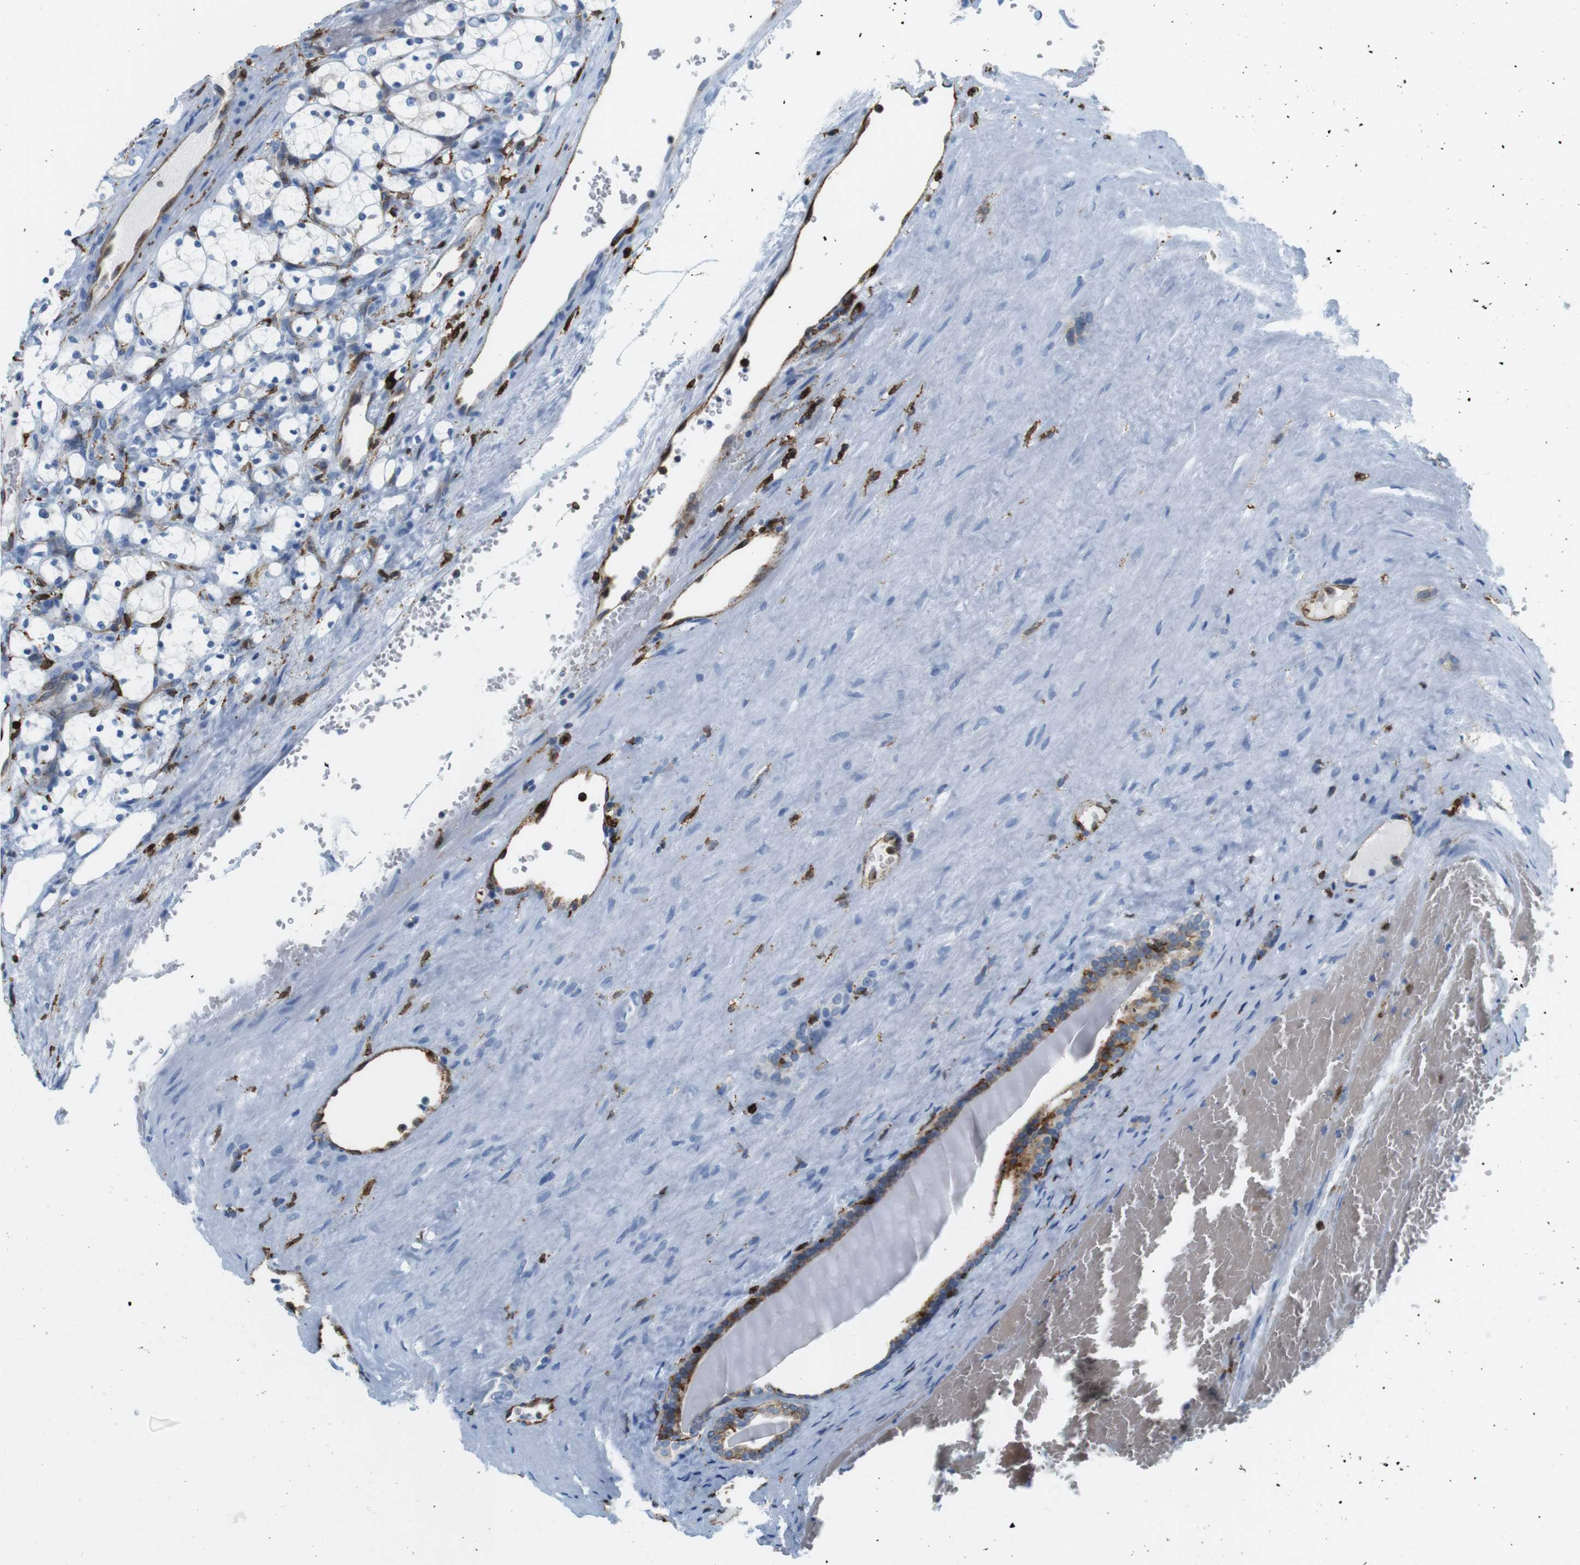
{"staining": {"intensity": "moderate", "quantity": "<25%", "location": "cytoplasmic/membranous"}, "tissue": "renal cancer", "cell_type": "Tumor cells", "image_type": "cancer", "snomed": [{"axis": "morphology", "description": "Adenocarcinoma, NOS"}, {"axis": "topography", "description": "Kidney"}], "caption": "Tumor cells reveal low levels of moderate cytoplasmic/membranous staining in about <25% of cells in renal cancer (adenocarcinoma).", "gene": "CIITA", "patient": {"sex": "female", "age": 69}}